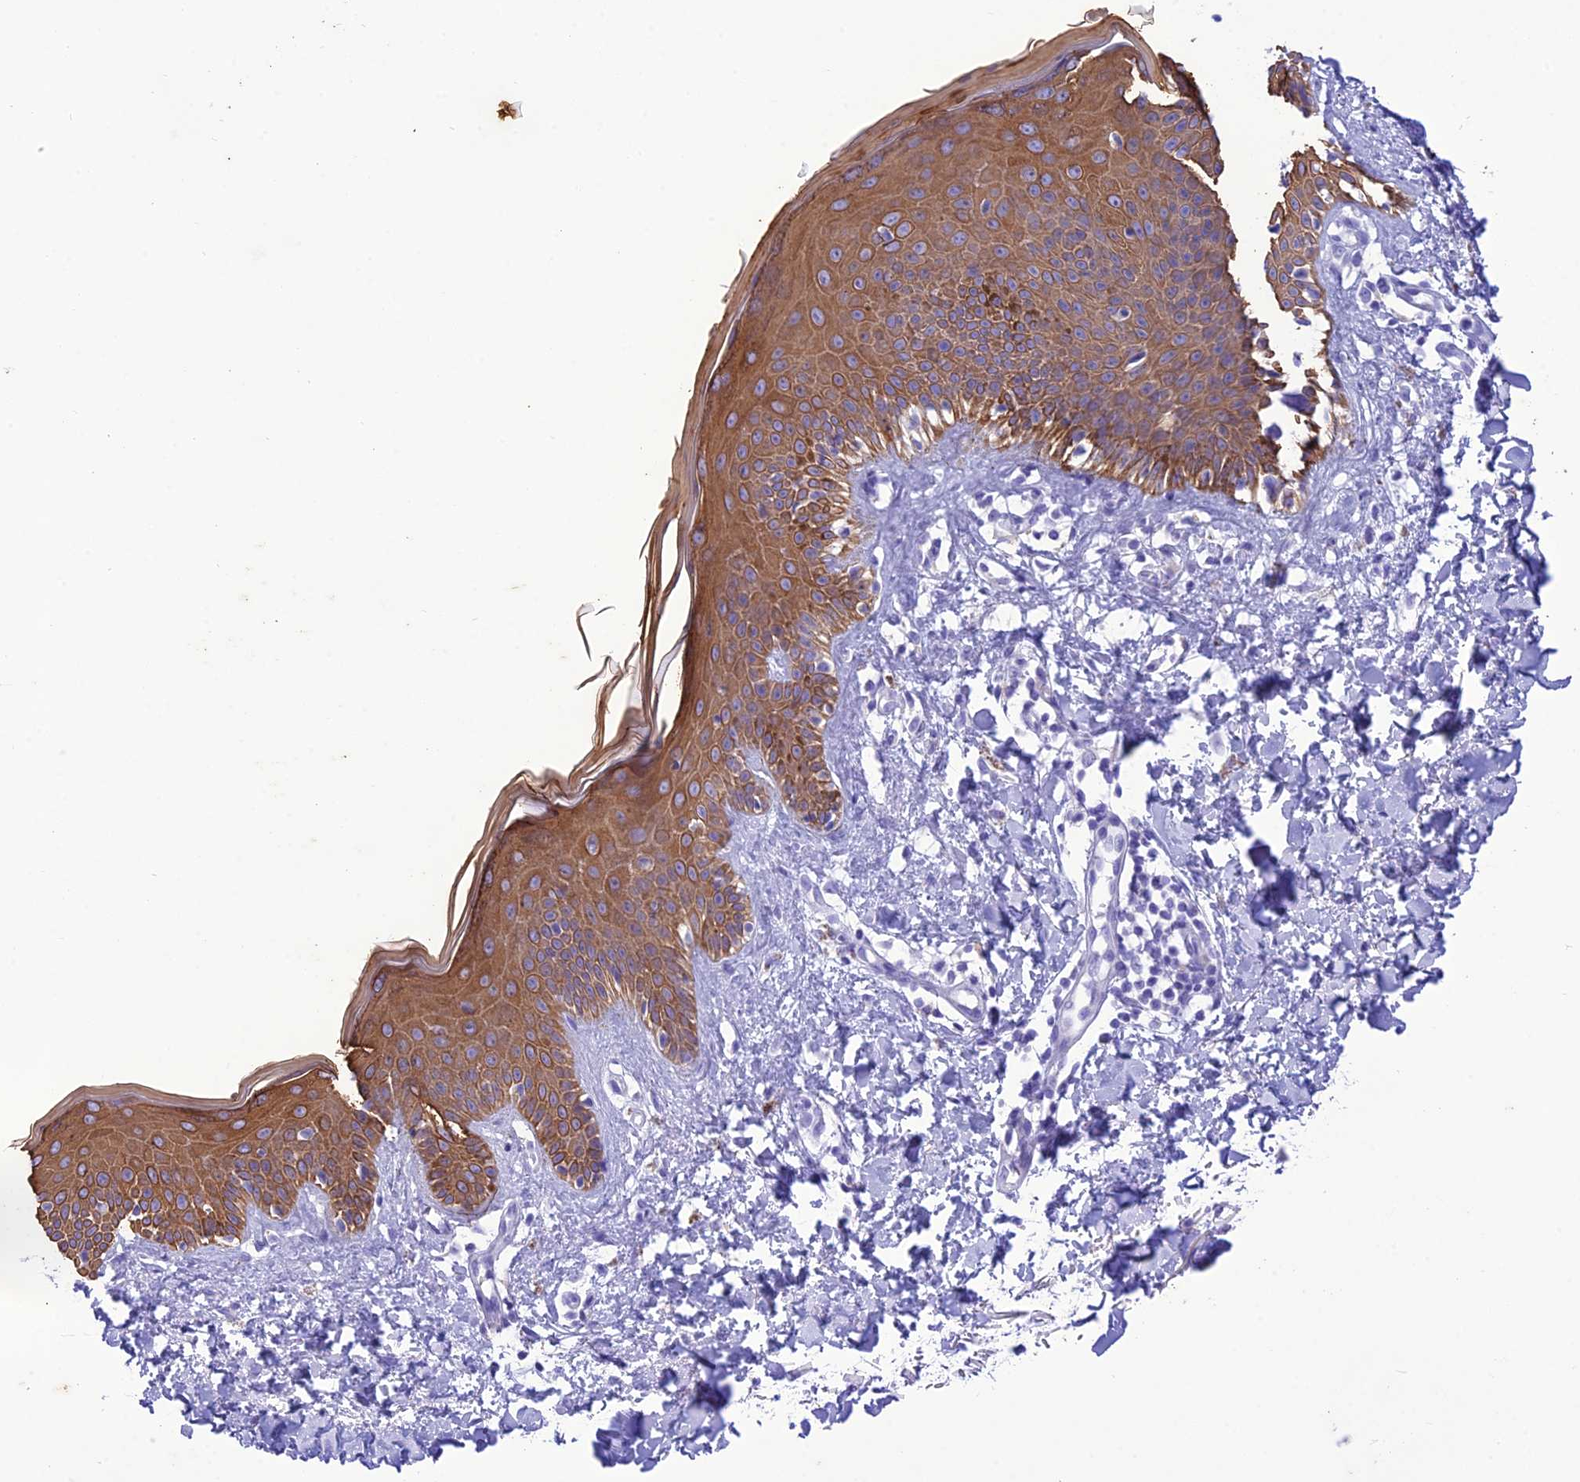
{"staining": {"intensity": "negative", "quantity": "none", "location": "none"}, "tissue": "skin", "cell_type": "Fibroblasts", "image_type": "normal", "snomed": [{"axis": "morphology", "description": "Normal tissue, NOS"}, {"axis": "topography", "description": "Skin"}], "caption": "An immunohistochemistry photomicrograph of unremarkable skin is shown. There is no staining in fibroblasts of skin.", "gene": "VPS52", "patient": {"sex": "female", "age": 58}}